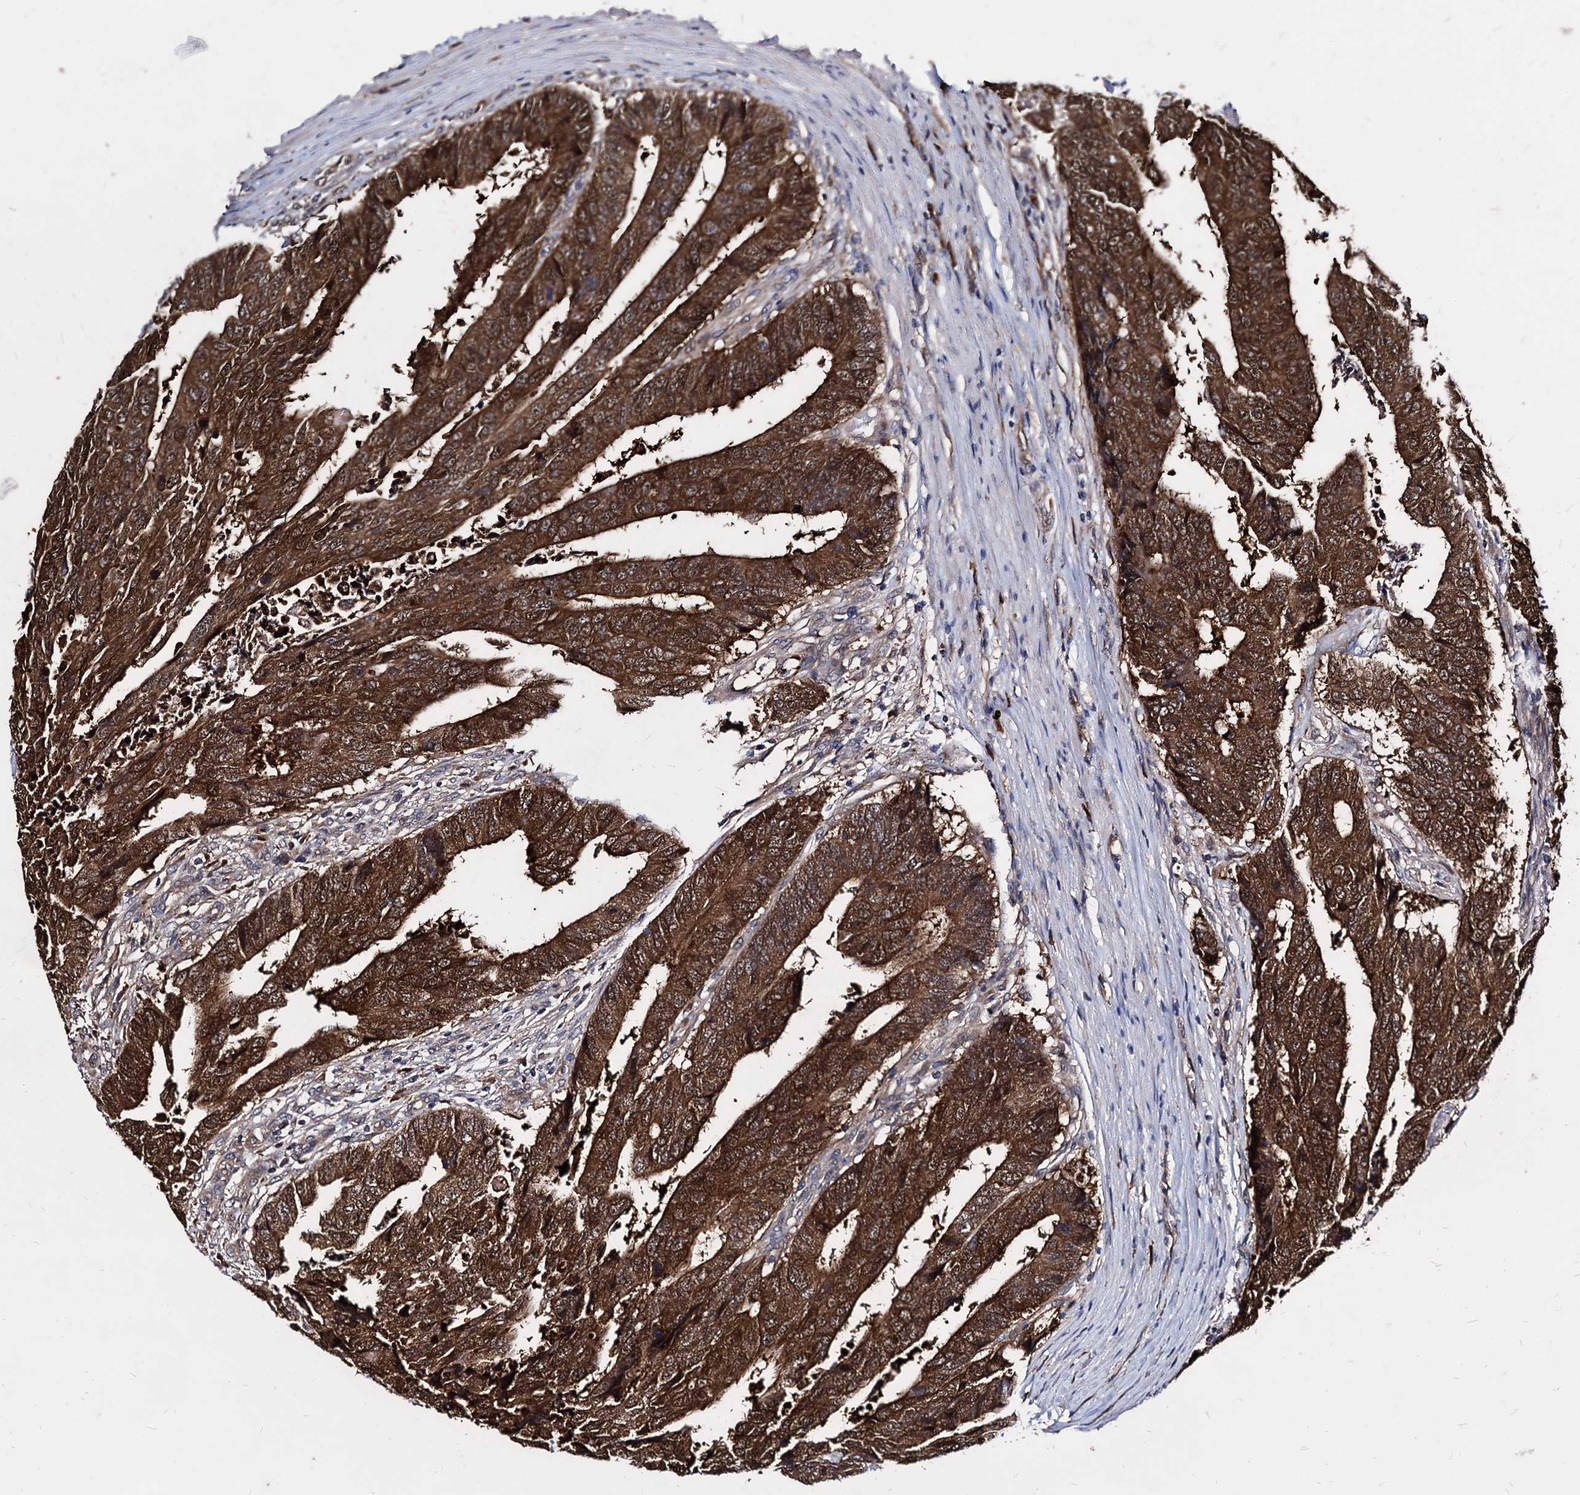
{"staining": {"intensity": "moderate", "quantity": ">75%", "location": "cytoplasmic/membranous"}, "tissue": "colorectal cancer", "cell_type": "Tumor cells", "image_type": "cancer", "snomed": [{"axis": "morphology", "description": "Adenocarcinoma, NOS"}, {"axis": "topography", "description": "Rectum"}], "caption": "Protein staining exhibits moderate cytoplasmic/membranous positivity in approximately >75% of tumor cells in colorectal cancer (adenocarcinoma). Immunohistochemistry (ihc) stains the protein of interest in brown and the nuclei are stained blue.", "gene": "NME1", "patient": {"sex": "male", "age": 84}}